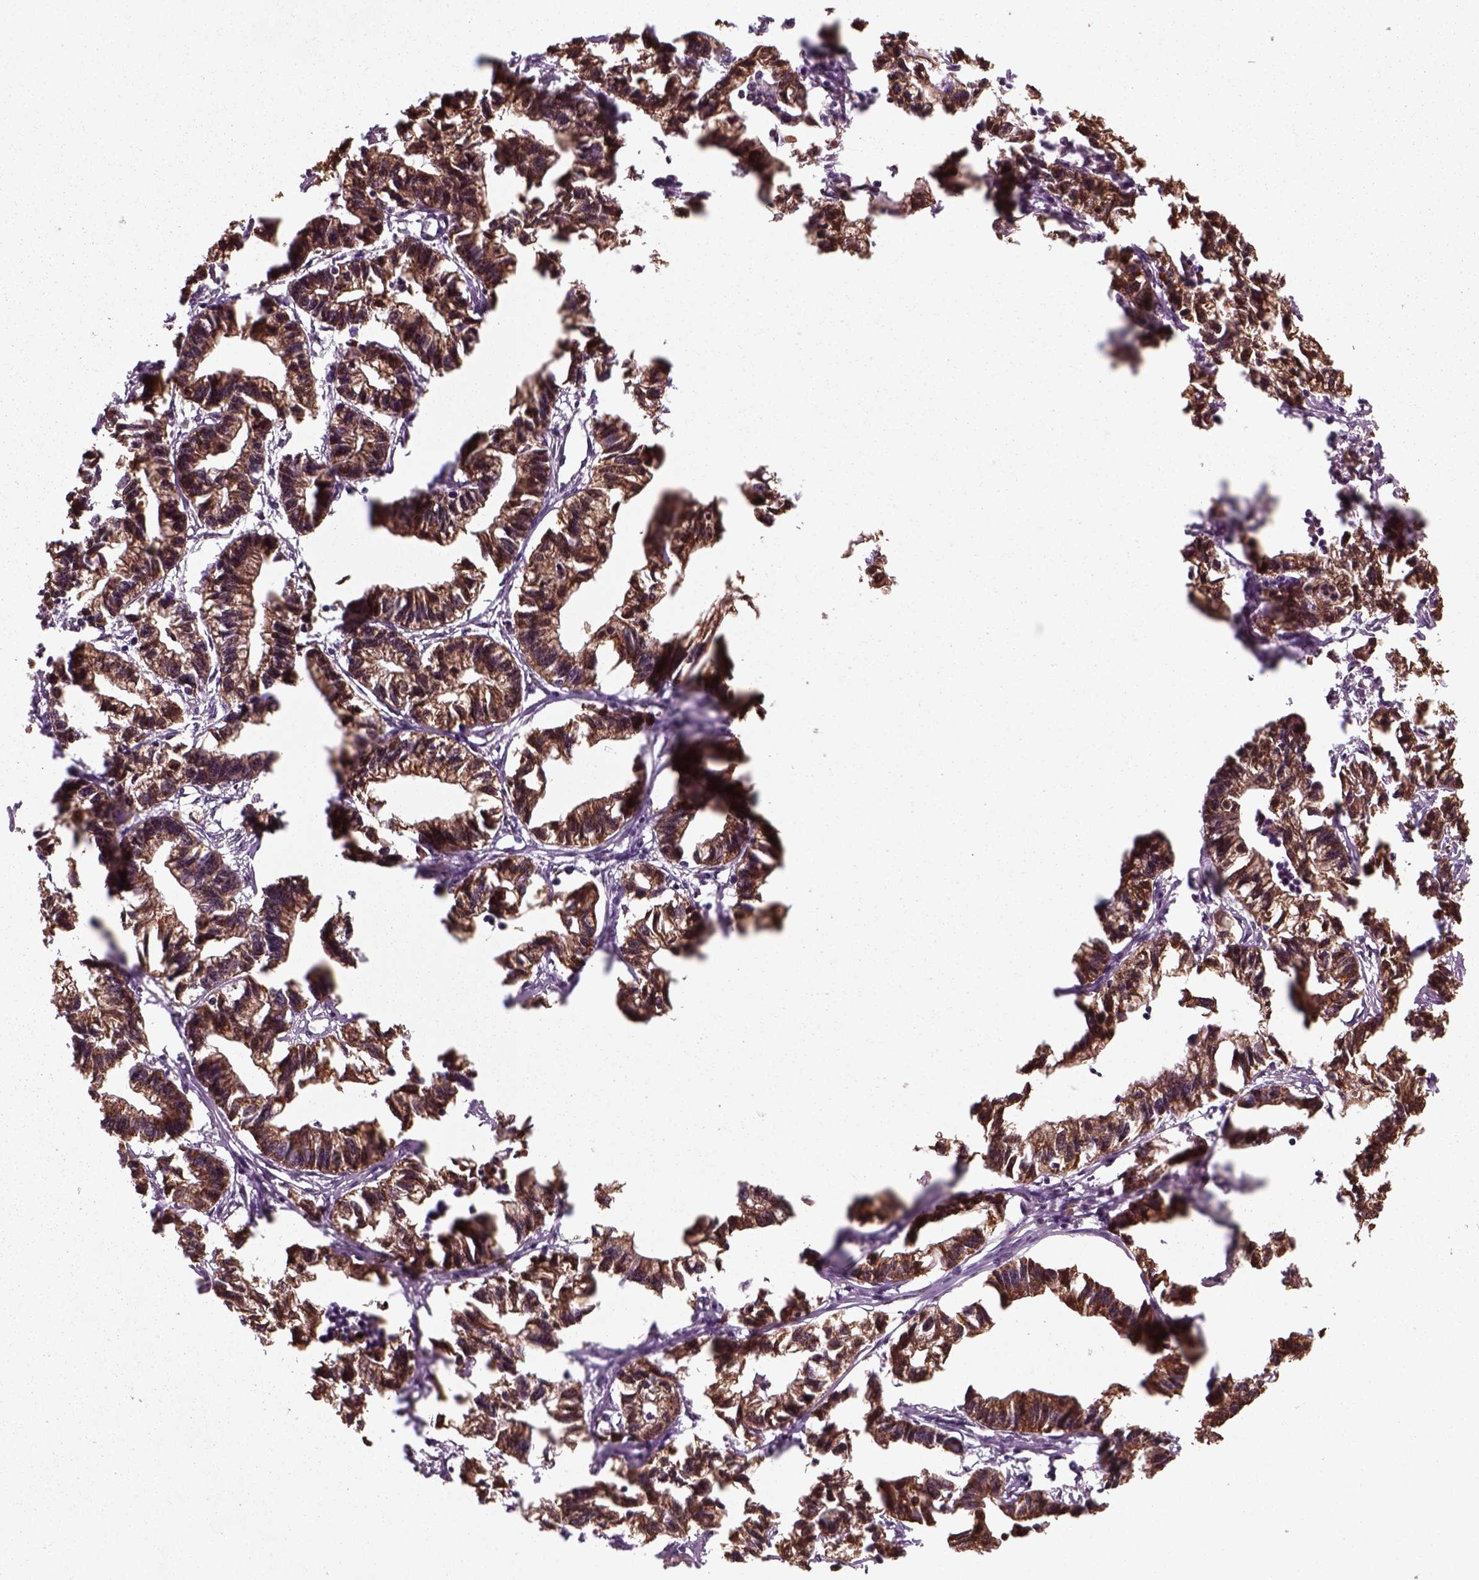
{"staining": {"intensity": "moderate", "quantity": ">75%", "location": "cytoplasmic/membranous"}, "tissue": "stomach cancer", "cell_type": "Tumor cells", "image_type": "cancer", "snomed": [{"axis": "morphology", "description": "Adenocarcinoma, NOS"}, {"axis": "topography", "description": "Stomach"}], "caption": "Adenocarcinoma (stomach) was stained to show a protein in brown. There is medium levels of moderate cytoplasmic/membranous staining in approximately >75% of tumor cells. The protein of interest is shown in brown color, while the nuclei are stained blue.", "gene": "NUDT9", "patient": {"sex": "male", "age": 83}}